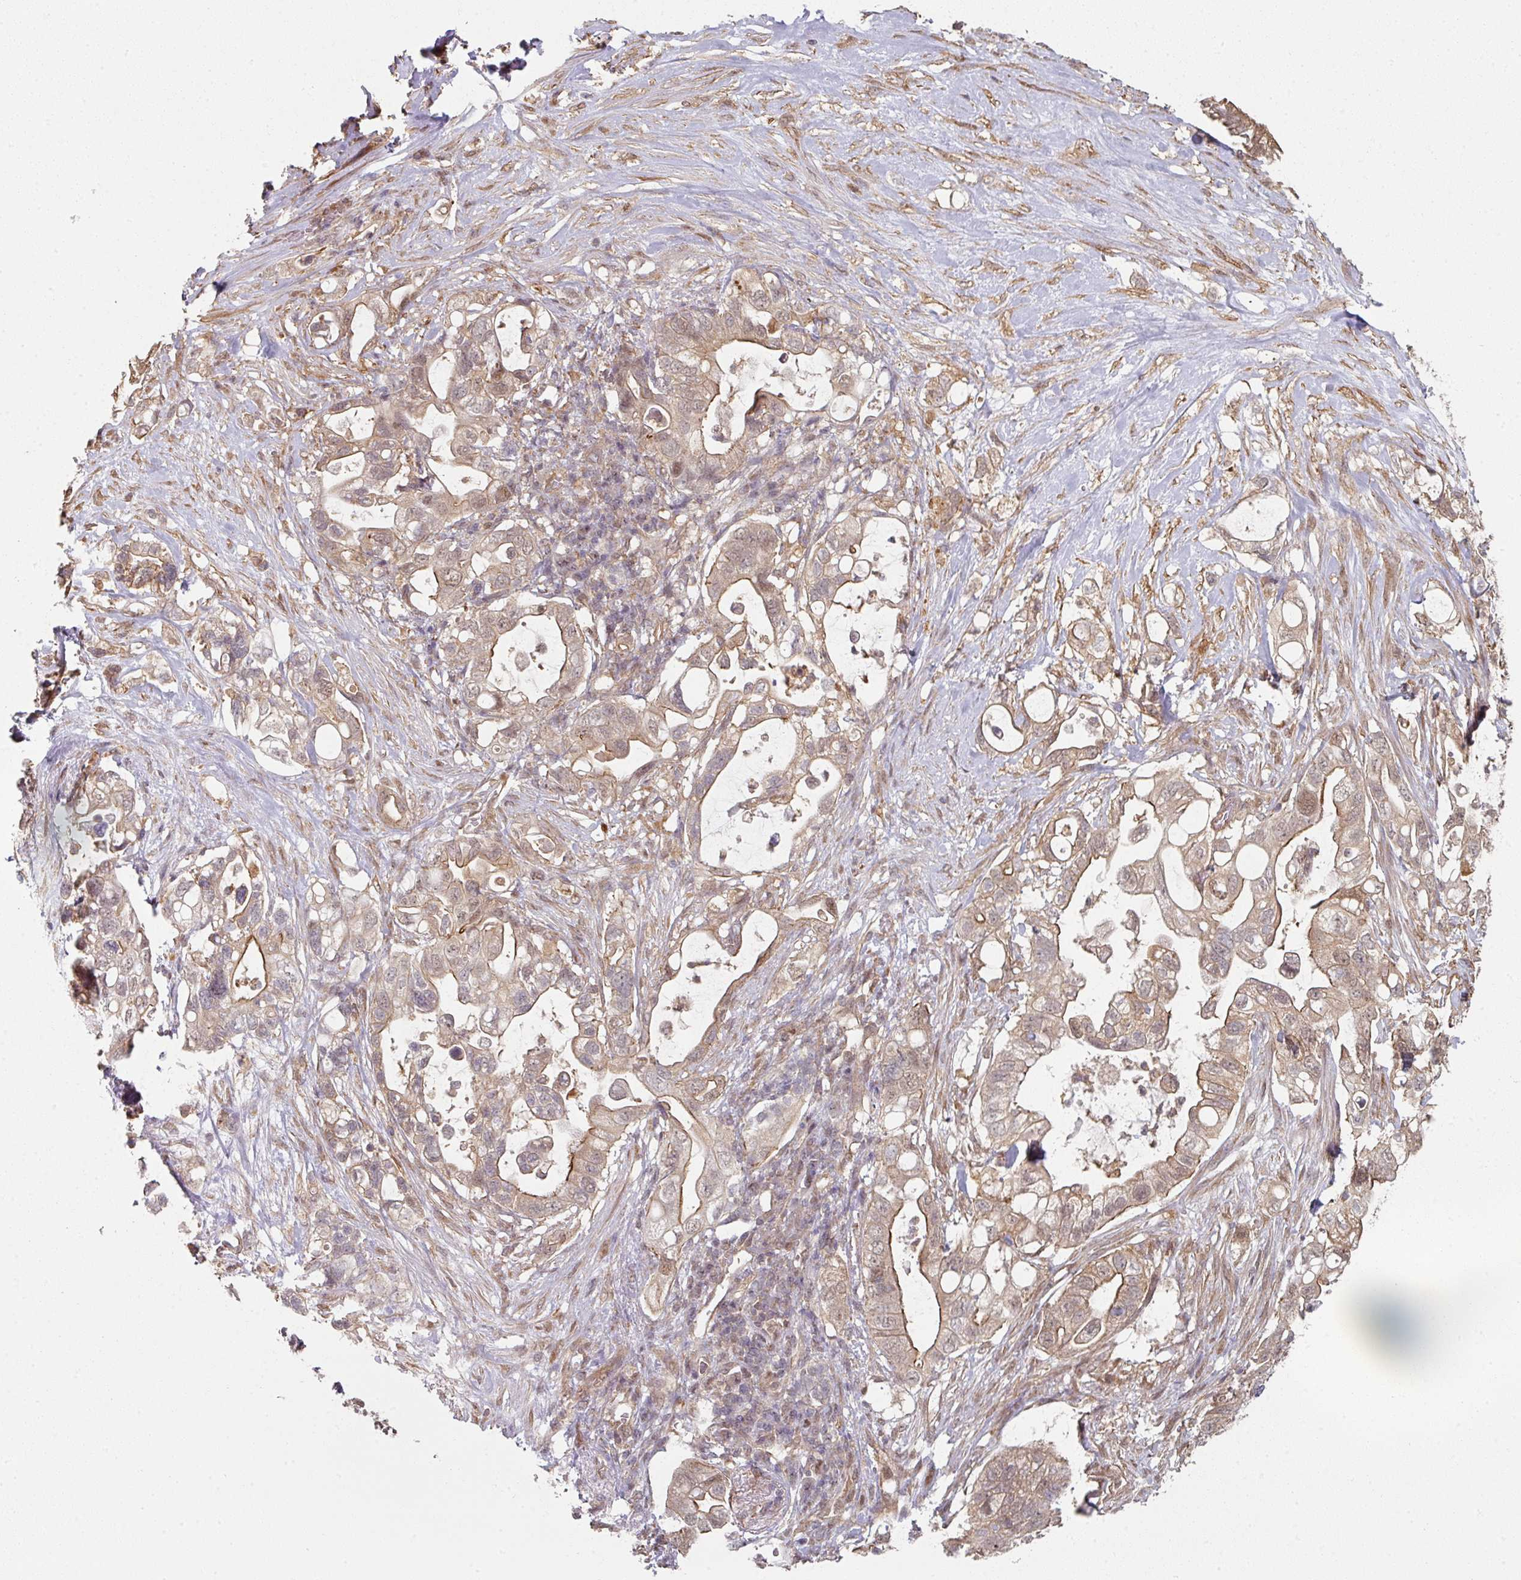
{"staining": {"intensity": "moderate", "quantity": ">75%", "location": "cytoplasmic/membranous"}, "tissue": "pancreatic cancer", "cell_type": "Tumor cells", "image_type": "cancer", "snomed": [{"axis": "morphology", "description": "Adenocarcinoma, NOS"}, {"axis": "topography", "description": "Pancreas"}], "caption": "Immunohistochemical staining of pancreatic cancer shows moderate cytoplasmic/membranous protein expression in about >75% of tumor cells.", "gene": "PSME3IP1", "patient": {"sex": "female", "age": 72}}